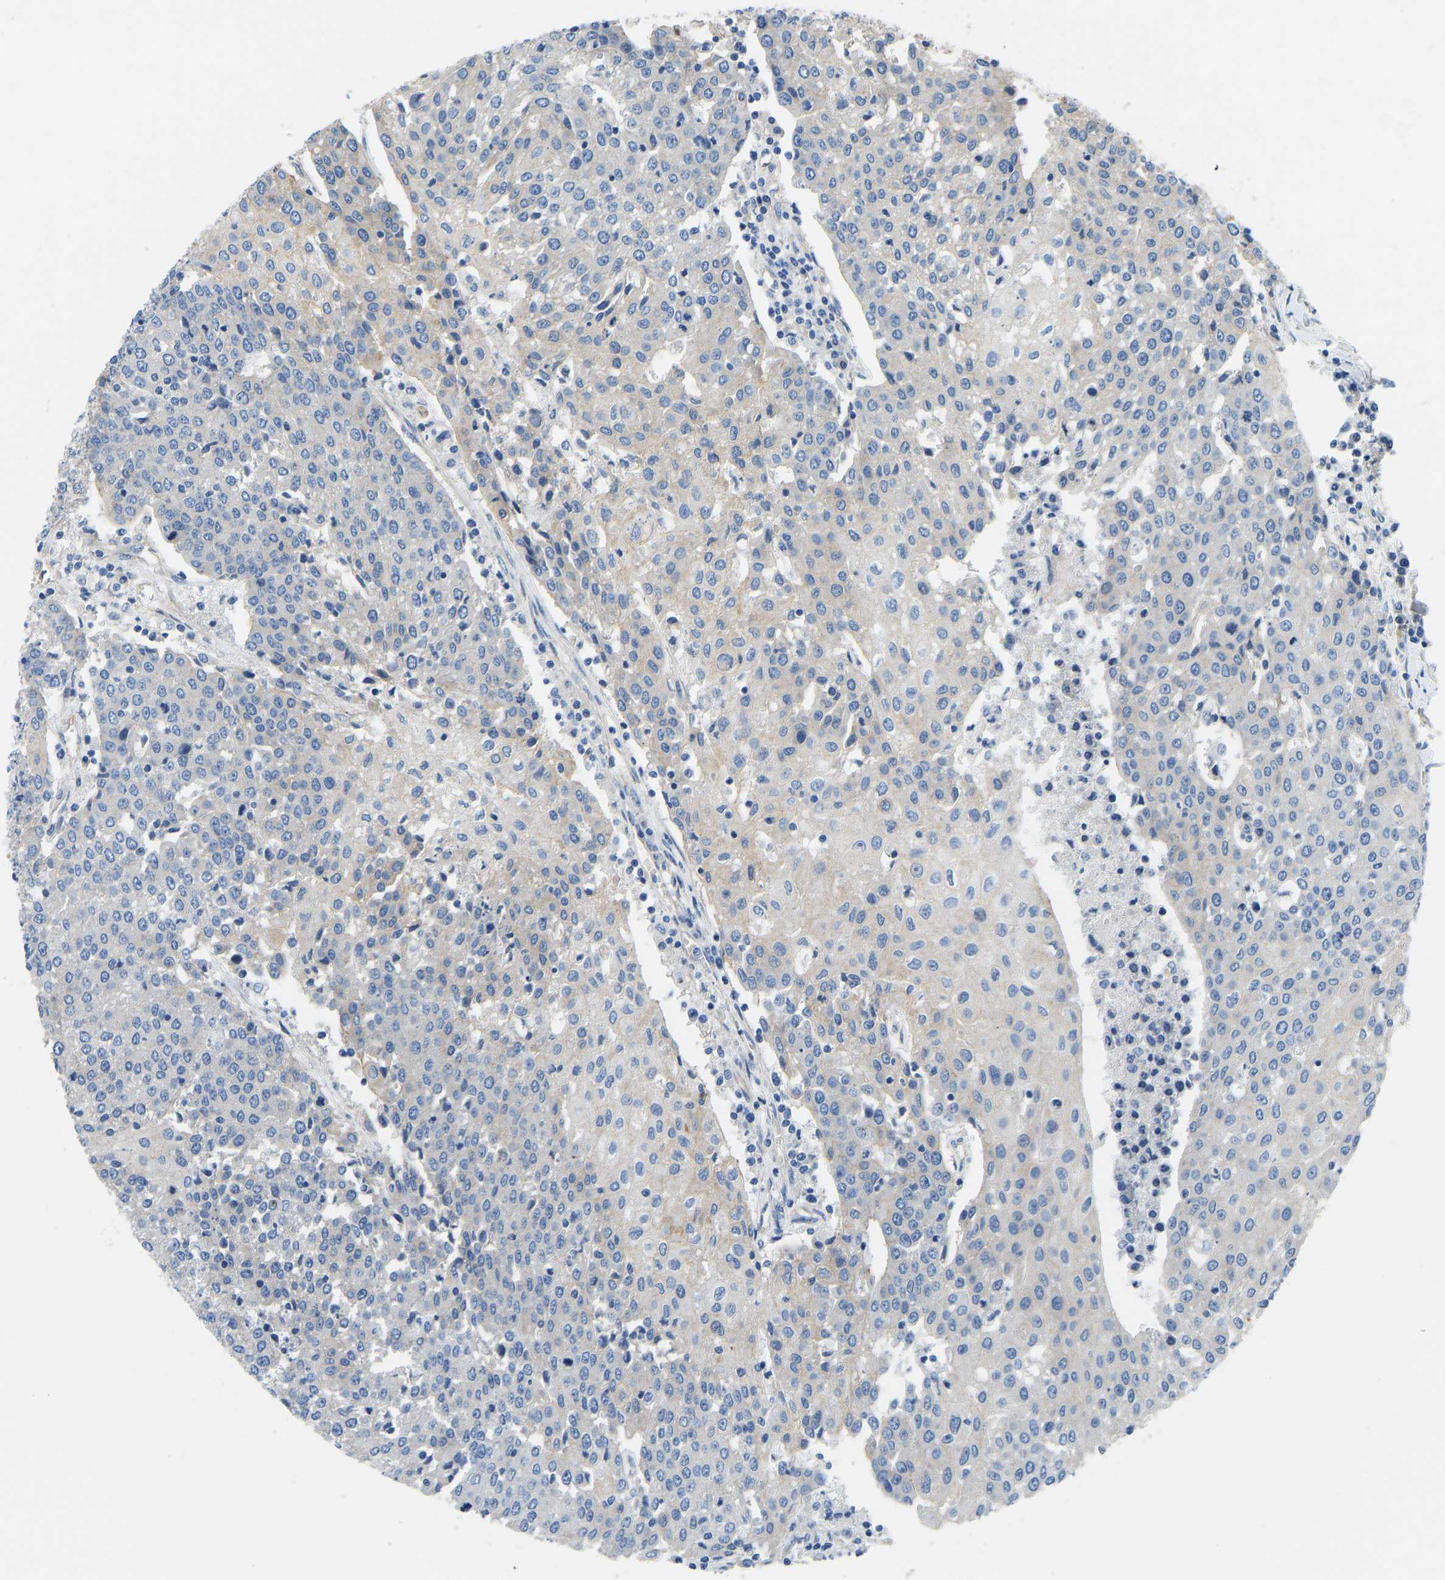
{"staining": {"intensity": "negative", "quantity": "none", "location": "none"}, "tissue": "urothelial cancer", "cell_type": "Tumor cells", "image_type": "cancer", "snomed": [{"axis": "morphology", "description": "Urothelial carcinoma, High grade"}, {"axis": "topography", "description": "Urinary bladder"}], "caption": "Protein analysis of urothelial carcinoma (high-grade) reveals no significant positivity in tumor cells.", "gene": "CHAD", "patient": {"sex": "female", "age": 85}}